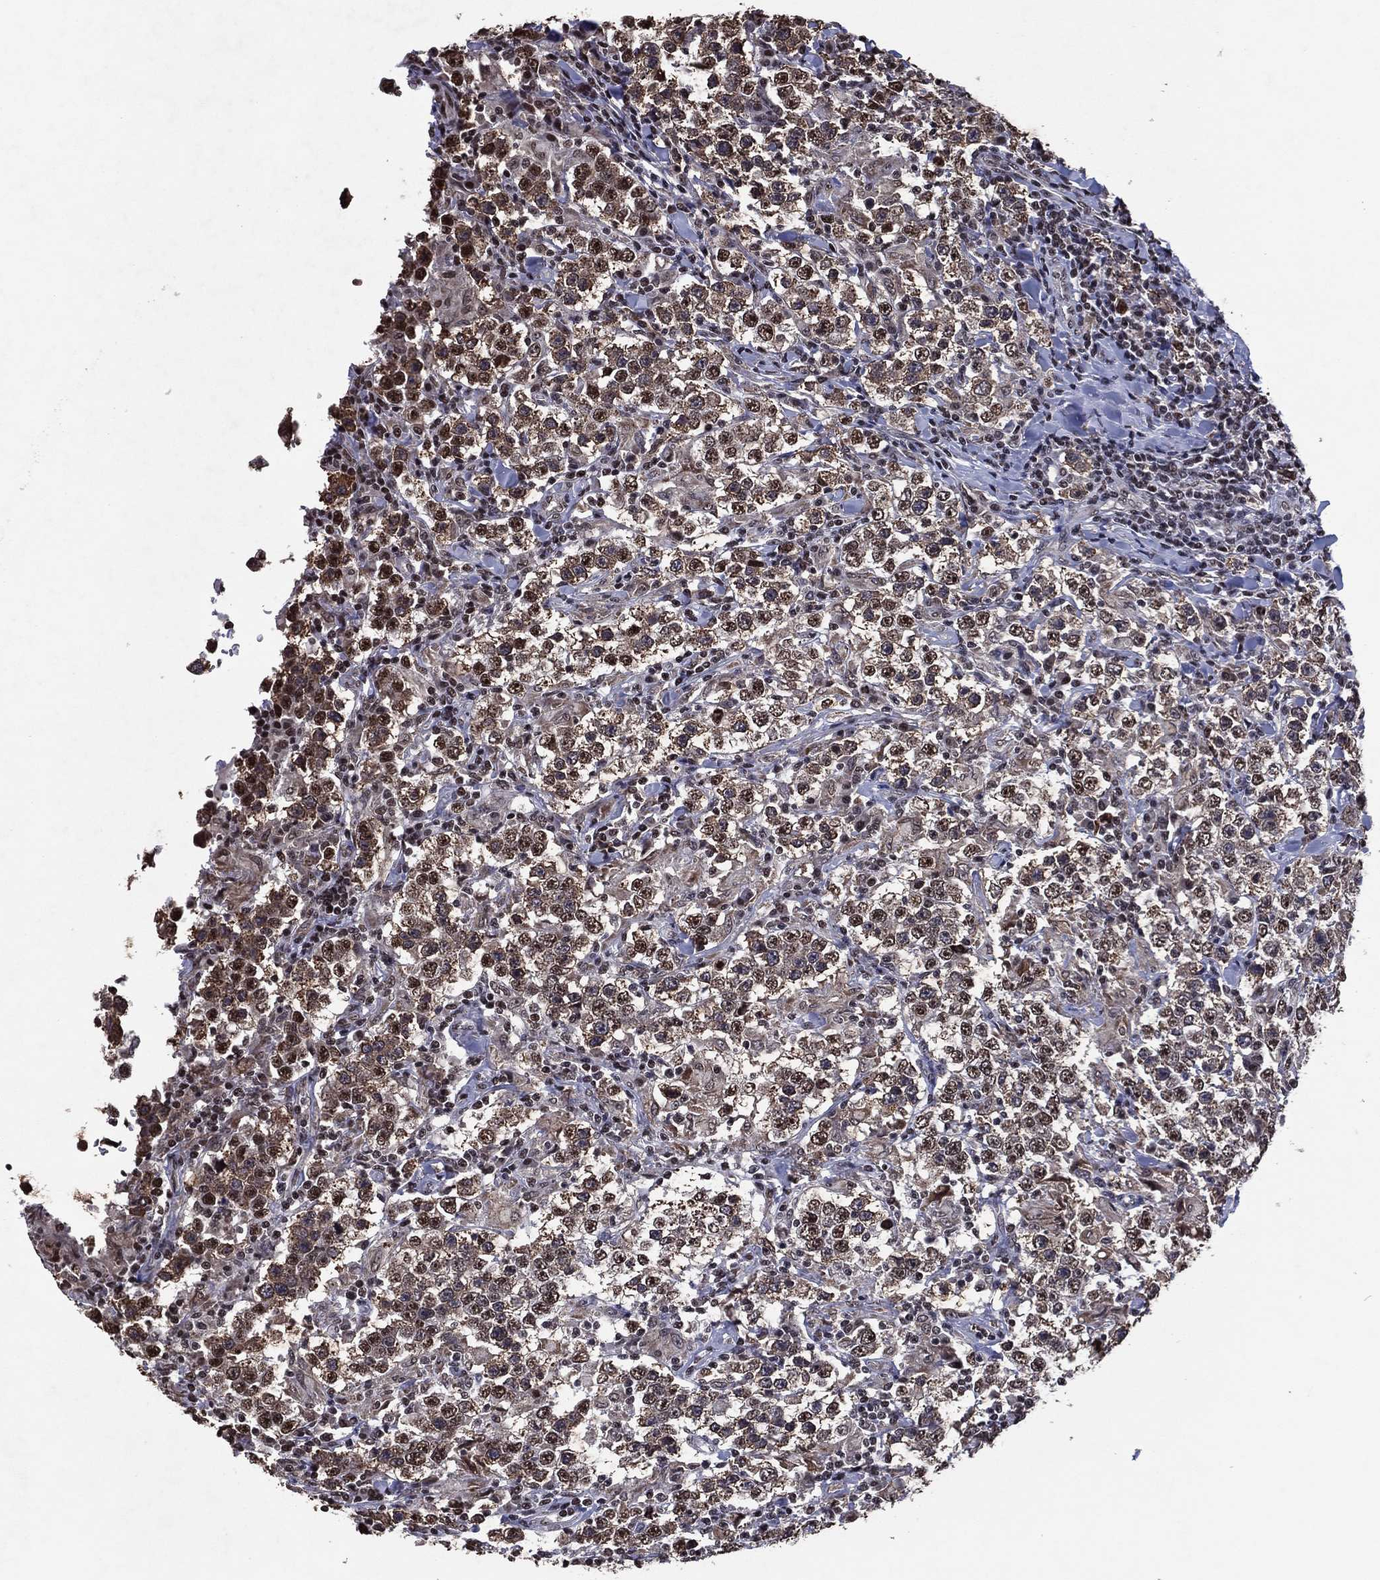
{"staining": {"intensity": "moderate", "quantity": "25%-75%", "location": "nuclear"}, "tissue": "testis cancer", "cell_type": "Tumor cells", "image_type": "cancer", "snomed": [{"axis": "morphology", "description": "Seminoma, NOS"}, {"axis": "morphology", "description": "Carcinoma, Embryonal, NOS"}, {"axis": "topography", "description": "Testis"}], "caption": "About 25%-75% of tumor cells in human testis cancer (embryonal carcinoma) demonstrate moderate nuclear protein expression as visualized by brown immunohistochemical staining.", "gene": "ZBTB42", "patient": {"sex": "male", "age": 41}}